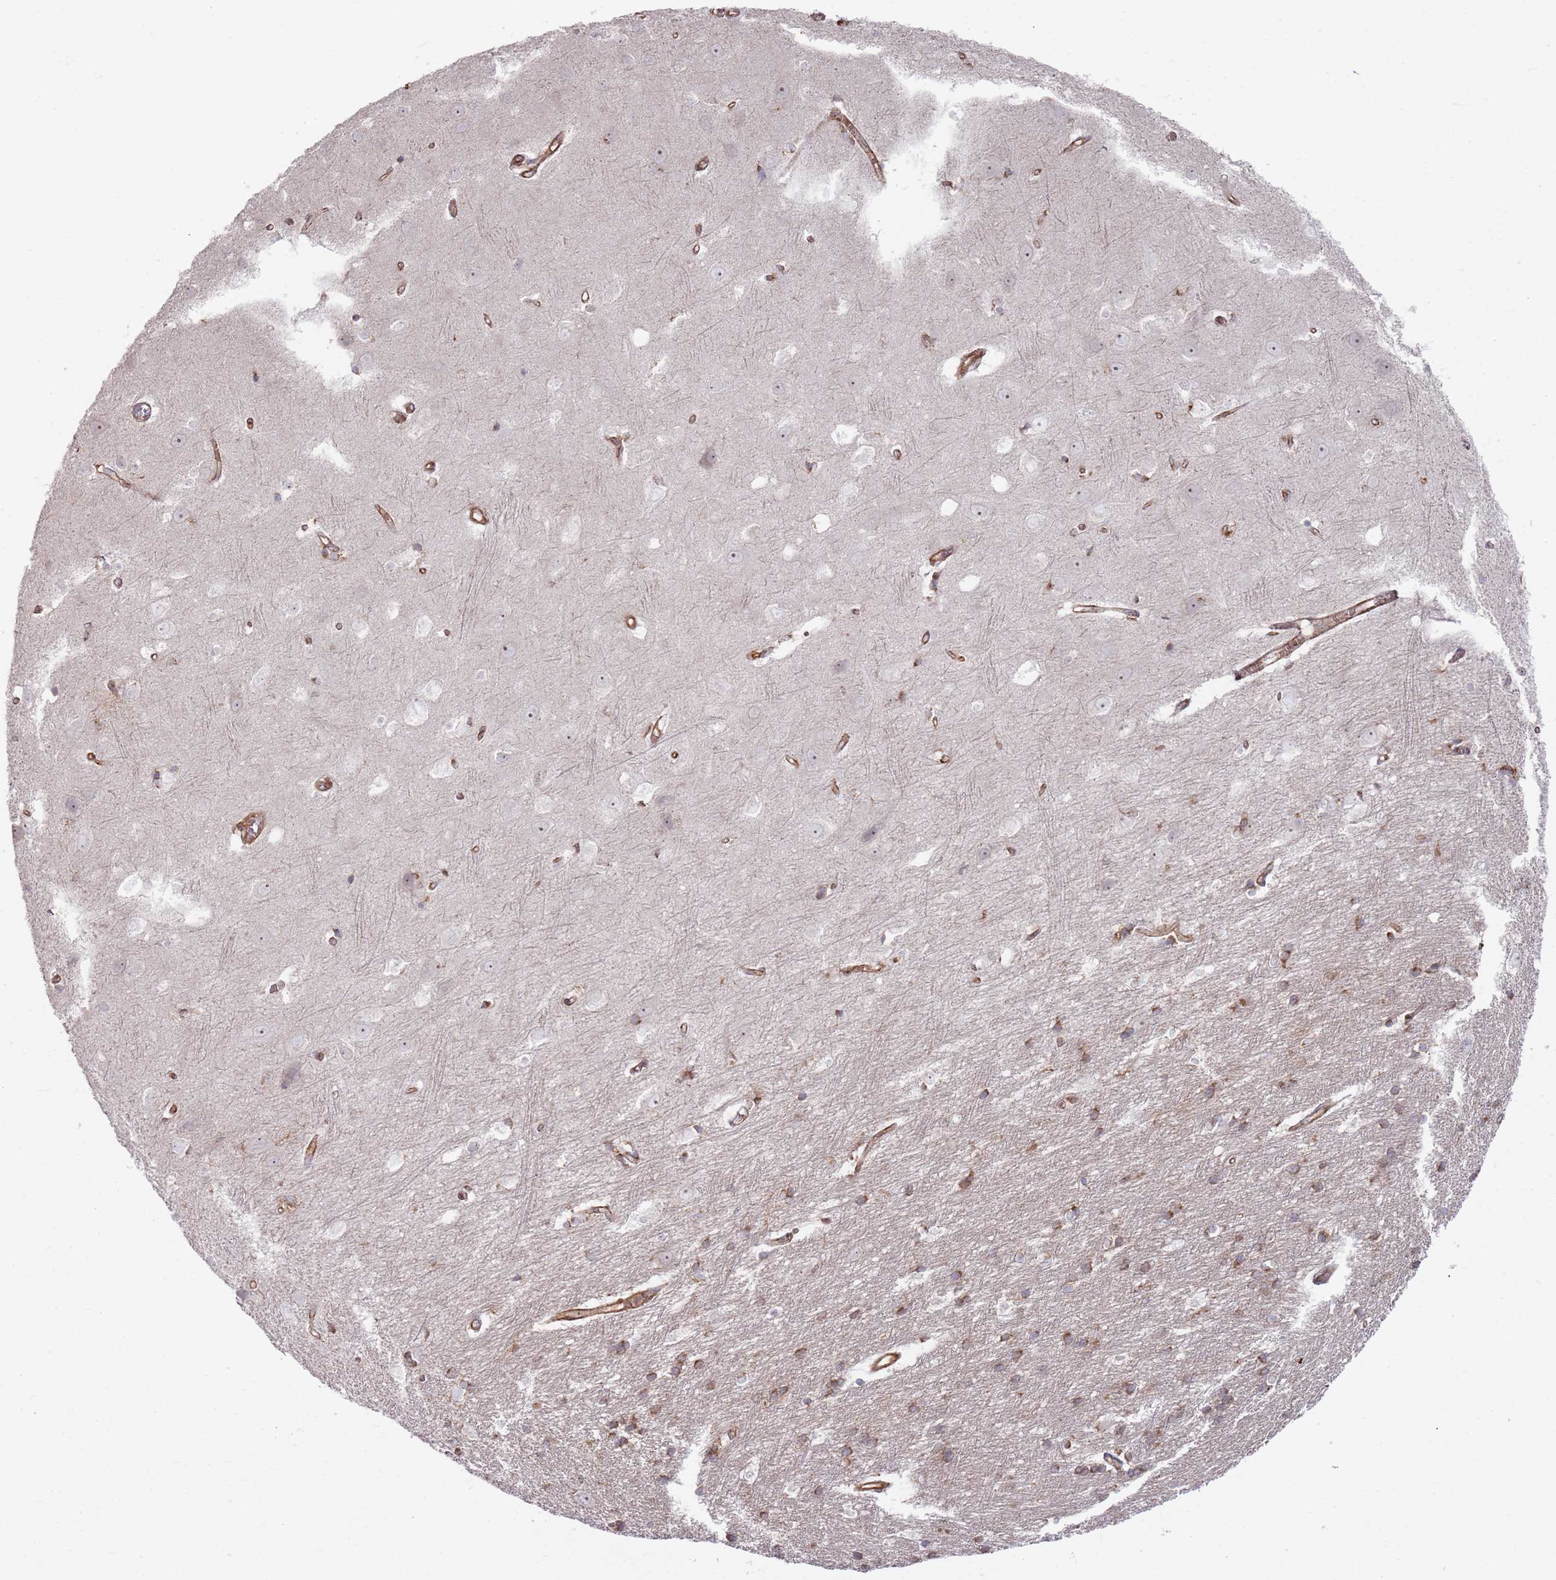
{"staining": {"intensity": "moderate", "quantity": ">75%", "location": "cytoplasmic/membranous"}, "tissue": "cerebral cortex", "cell_type": "Endothelial cells", "image_type": "normal", "snomed": [{"axis": "morphology", "description": "Normal tissue, NOS"}, {"axis": "topography", "description": "Cerebral cortex"}], "caption": "The image reveals staining of normal cerebral cortex, revealing moderate cytoplasmic/membranous protein staining (brown color) within endothelial cells.", "gene": "PHF21A", "patient": {"sex": "male", "age": 54}}